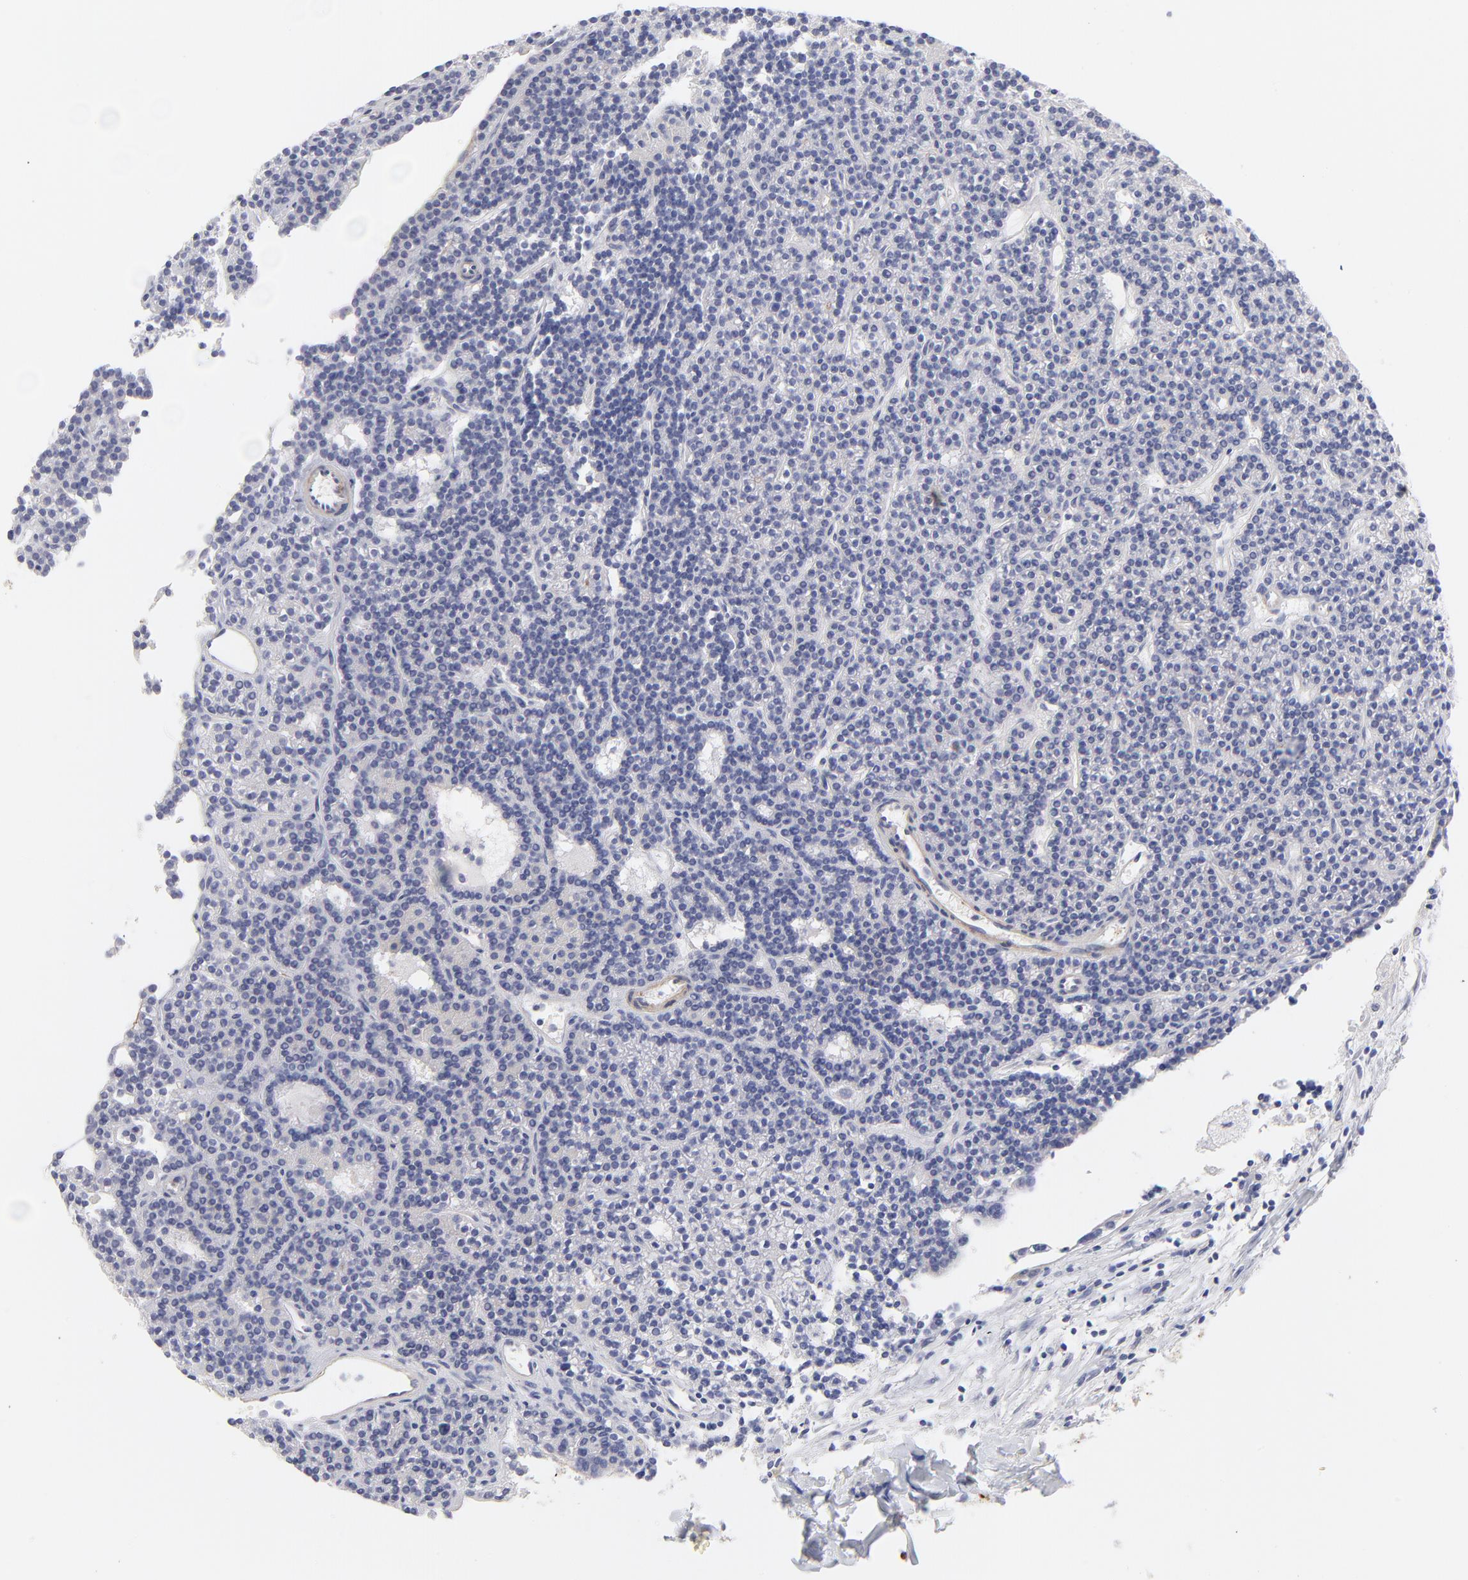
{"staining": {"intensity": "negative", "quantity": "none", "location": "none"}, "tissue": "parathyroid gland", "cell_type": "Glandular cells", "image_type": "normal", "snomed": [{"axis": "morphology", "description": "Normal tissue, NOS"}, {"axis": "topography", "description": "Parathyroid gland"}], "caption": "Immunohistochemical staining of normal human parathyroid gland demonstrates no significant expression in glandular cells.", "gene": "ACTA2", "patient": {"sex": "female", "age": 45}}